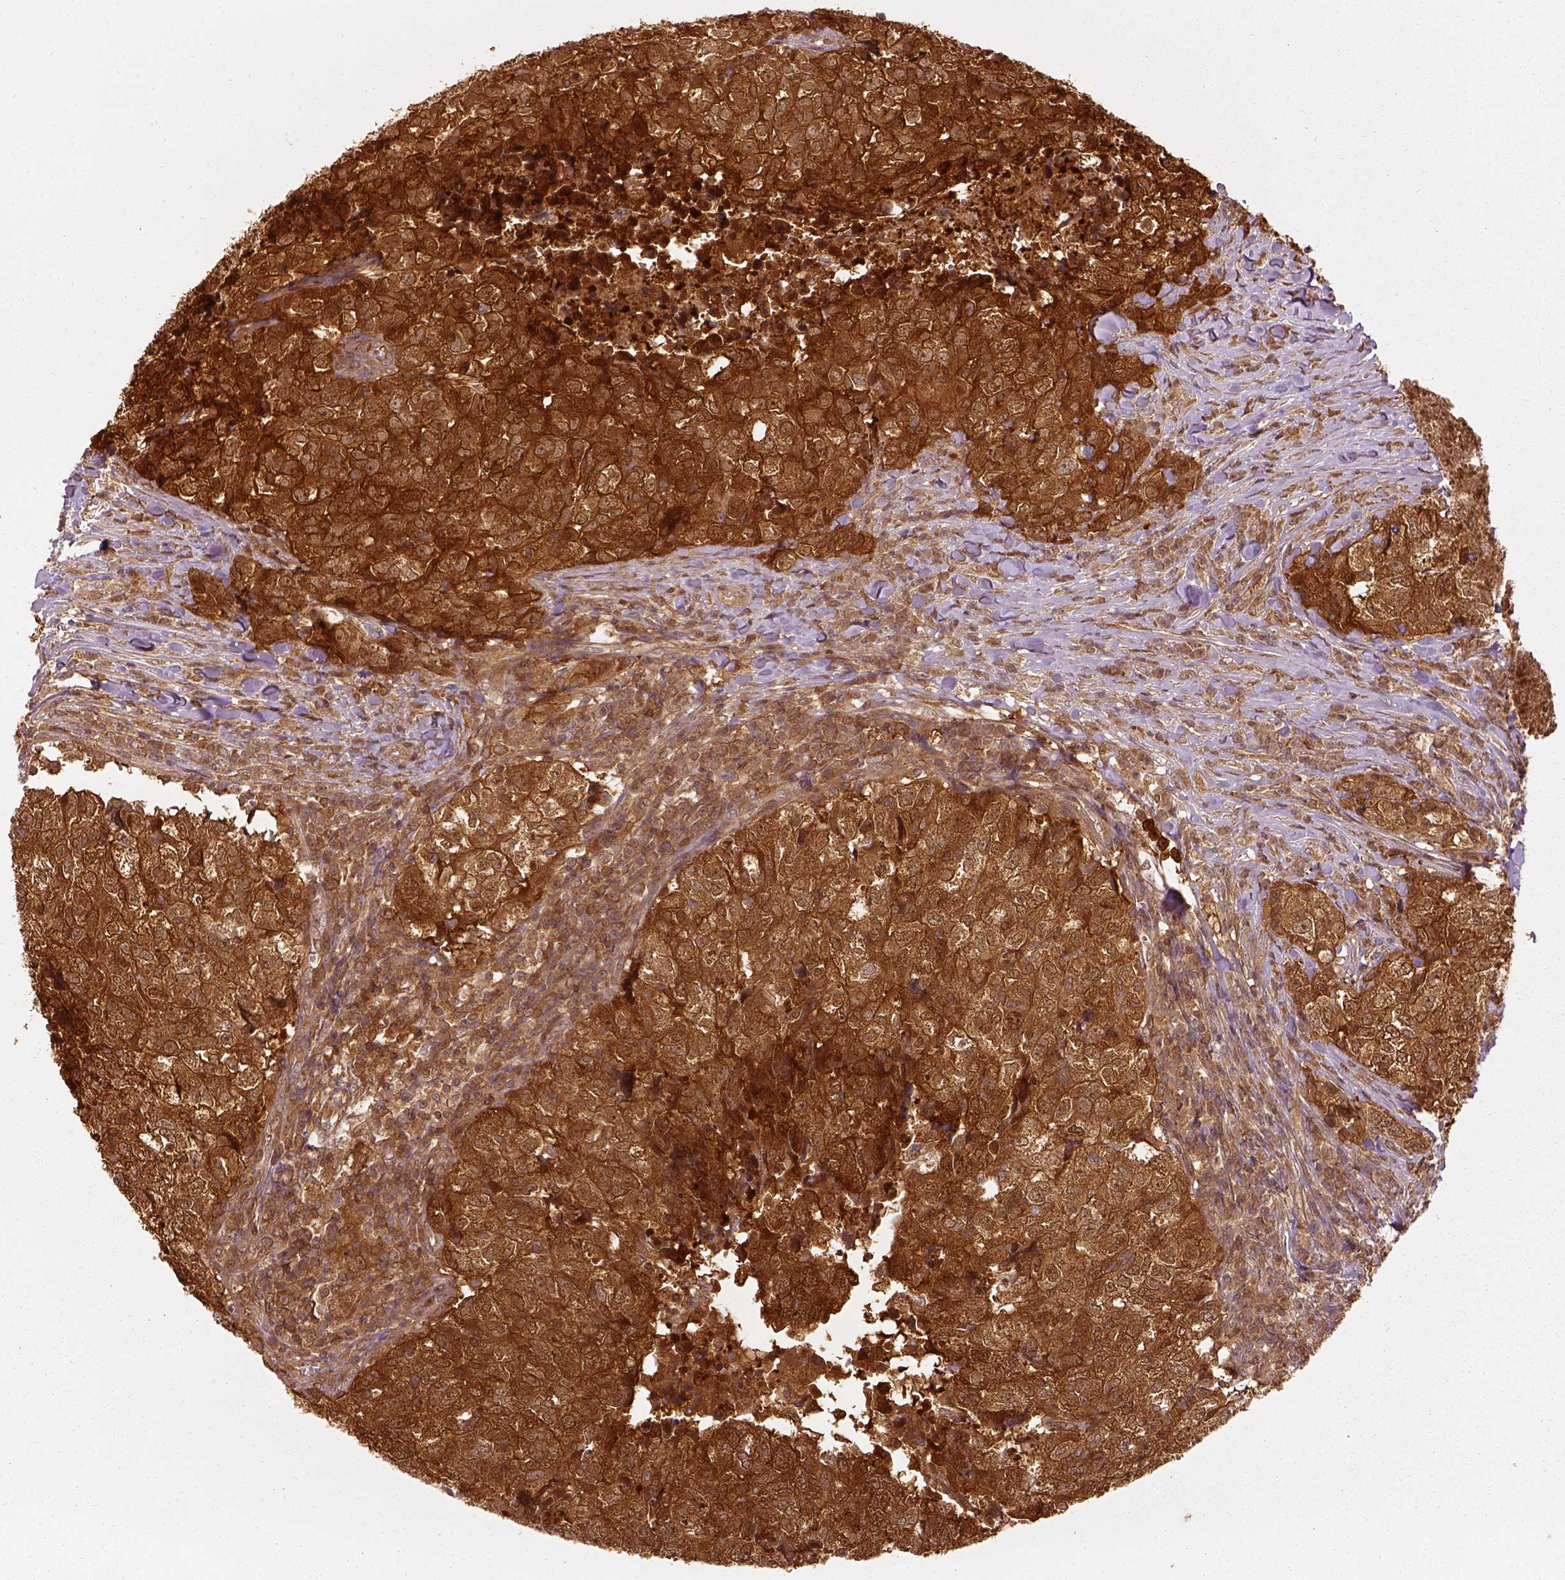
{"staining": {"intensity": "strong", "quantity": ">75%", "location": "cytoplasmic/membranous,nuclear"}, "tissue": "breast cancer", "cell_type": "Tumor cells", "image_type": "cancer", "snomed": [{"axis": "morphology", "description": "Duct carcinoma"}, {"axis": "topography", "description": "Breast"}], "caption": "High-magnification brightfield microscopy of breast cancer stained with DAB (brown) and counterstained with hematoxylin (blue). tumor cells exhibit strong cytoplasmic/membranous and nuclear expression is seen in about>75% of cells.", "gene": "GPI", "patient": {"sex": "female", "age": 30}}